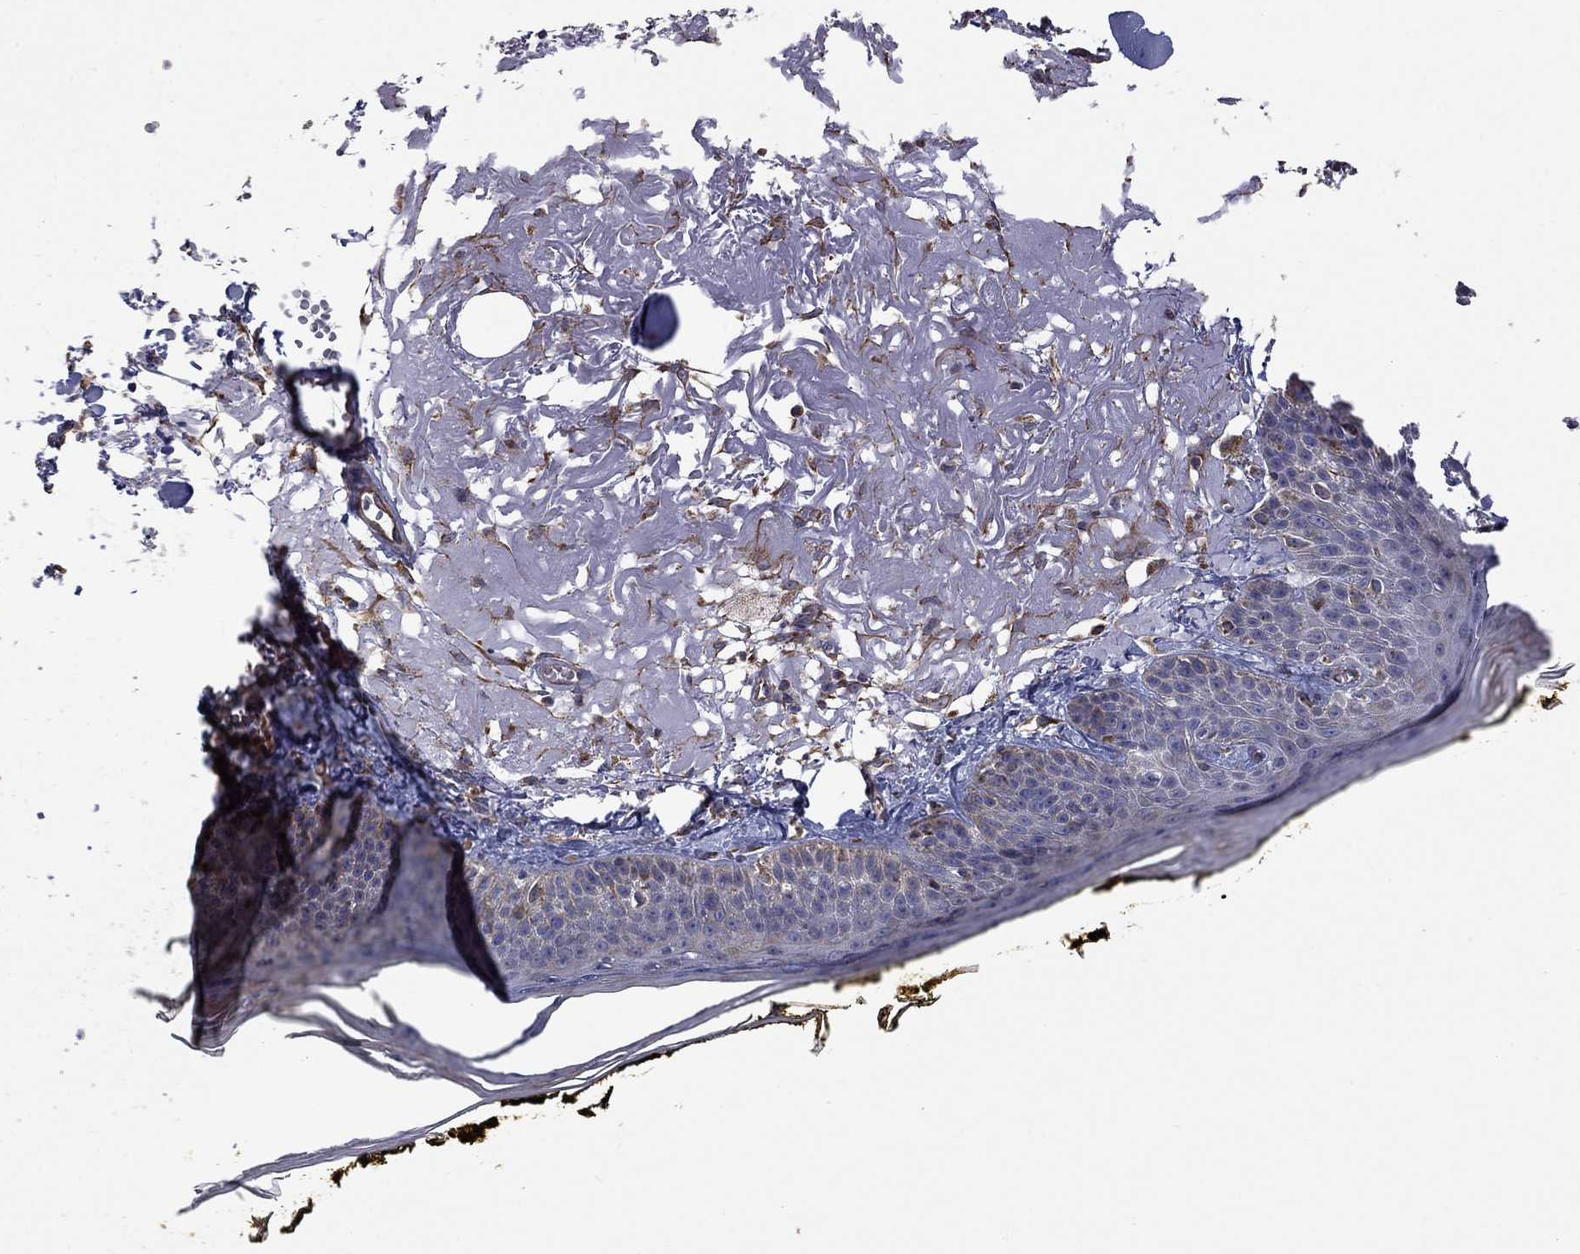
{"staining": {"intensity": "moderate", "quantity": "<25%", "location": "cytoplasmic/membranous"}, "tissue": "skin", "cell_type": "Fibroblasts", "image_type": "normal", "snomed": [{"axis": "morphology", "description": "Normal tissue, NOS"}, {"axis": "topography", "description": "Skin"}], "caption": "Immunohistochemical staining of benign human skin exhibits low levels of moderate cytoplasmic/membranous staining in approximately <25% of fibroblasts.", "gene": "CAMKK2", "patient": {"sex": "male", "age": 76}}